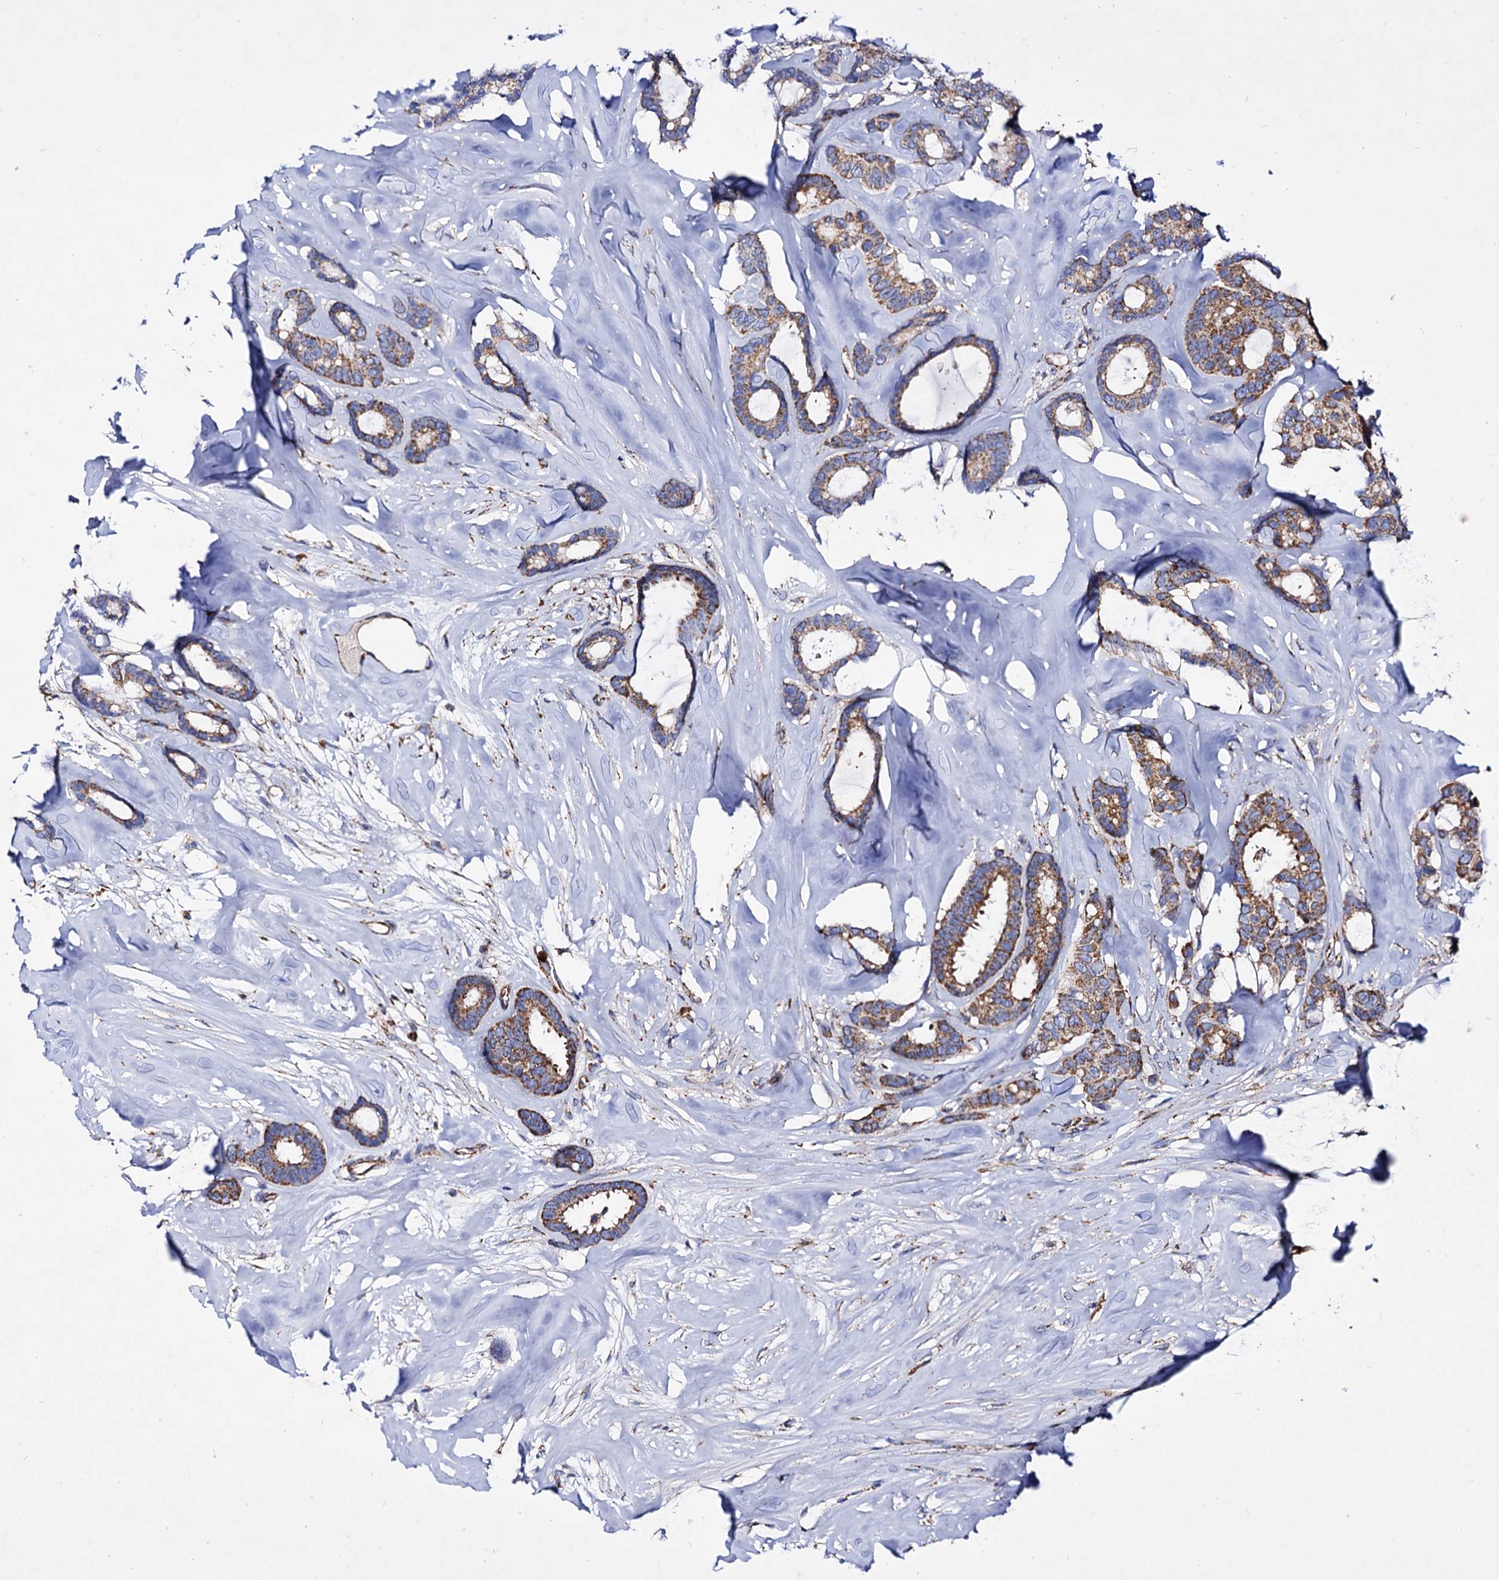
{"staining": {"intensity": "moderate", "quantity": ">75%", "location": "cytoplasmic/membranous"}, "tissue": "breast cancer", "cell_type": "Tumor cells", "image_type": "cancer", "snomed": [{"axis": "morphology", "description": "Duct carcinoma"}, {"axis": "topography", "description": "Breast"}], "caption": "Protein analysis of infiltrating ductal carcinoma (breast) tissue demonstrates moderate cytoplasmic/membranous expression in about >75% of tumor cells.", "gene": "ACAD9", "patient": {"sex": "female", "age": 87}}